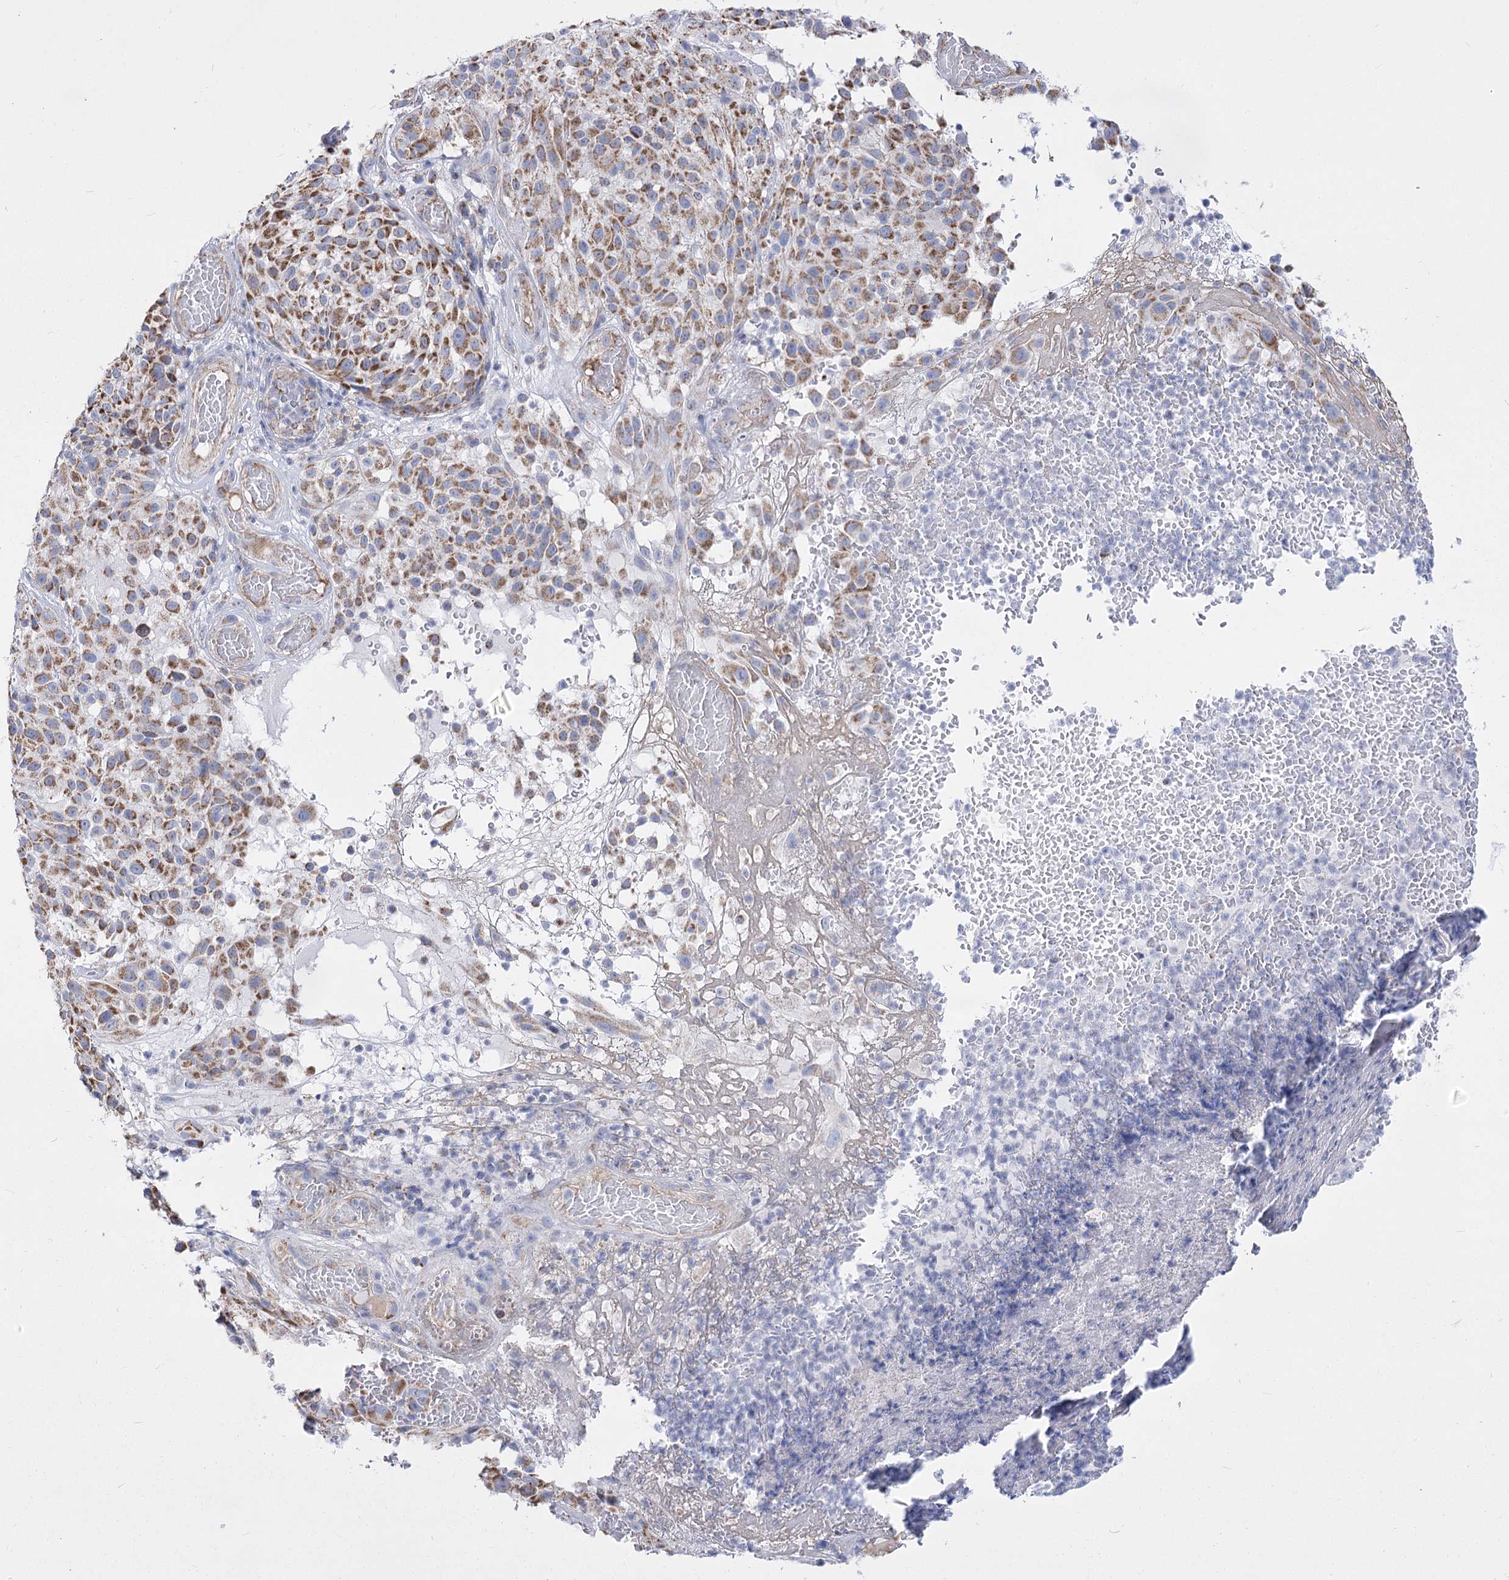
{"staining": {"intensity": "moderate", "quantity": ">75%", "location": "cytoplasmic/membranous"}, "tissue": "melanoma", "cell_type": "Tumor cells", "image_type": "cancer", "snomed": [{"axis": "morphology", "description": "Malignant melanoma, NOS"}, {"axis": "topography", "description": "Skin"}], "caption": "DAB immunohistochemical staining of melanoma reveals moderate cytoplasmic/membranous protein staining in about >75% of tumor cells.", "gene": "PDHB", "patient": {"sex": "male", "age": 83}}